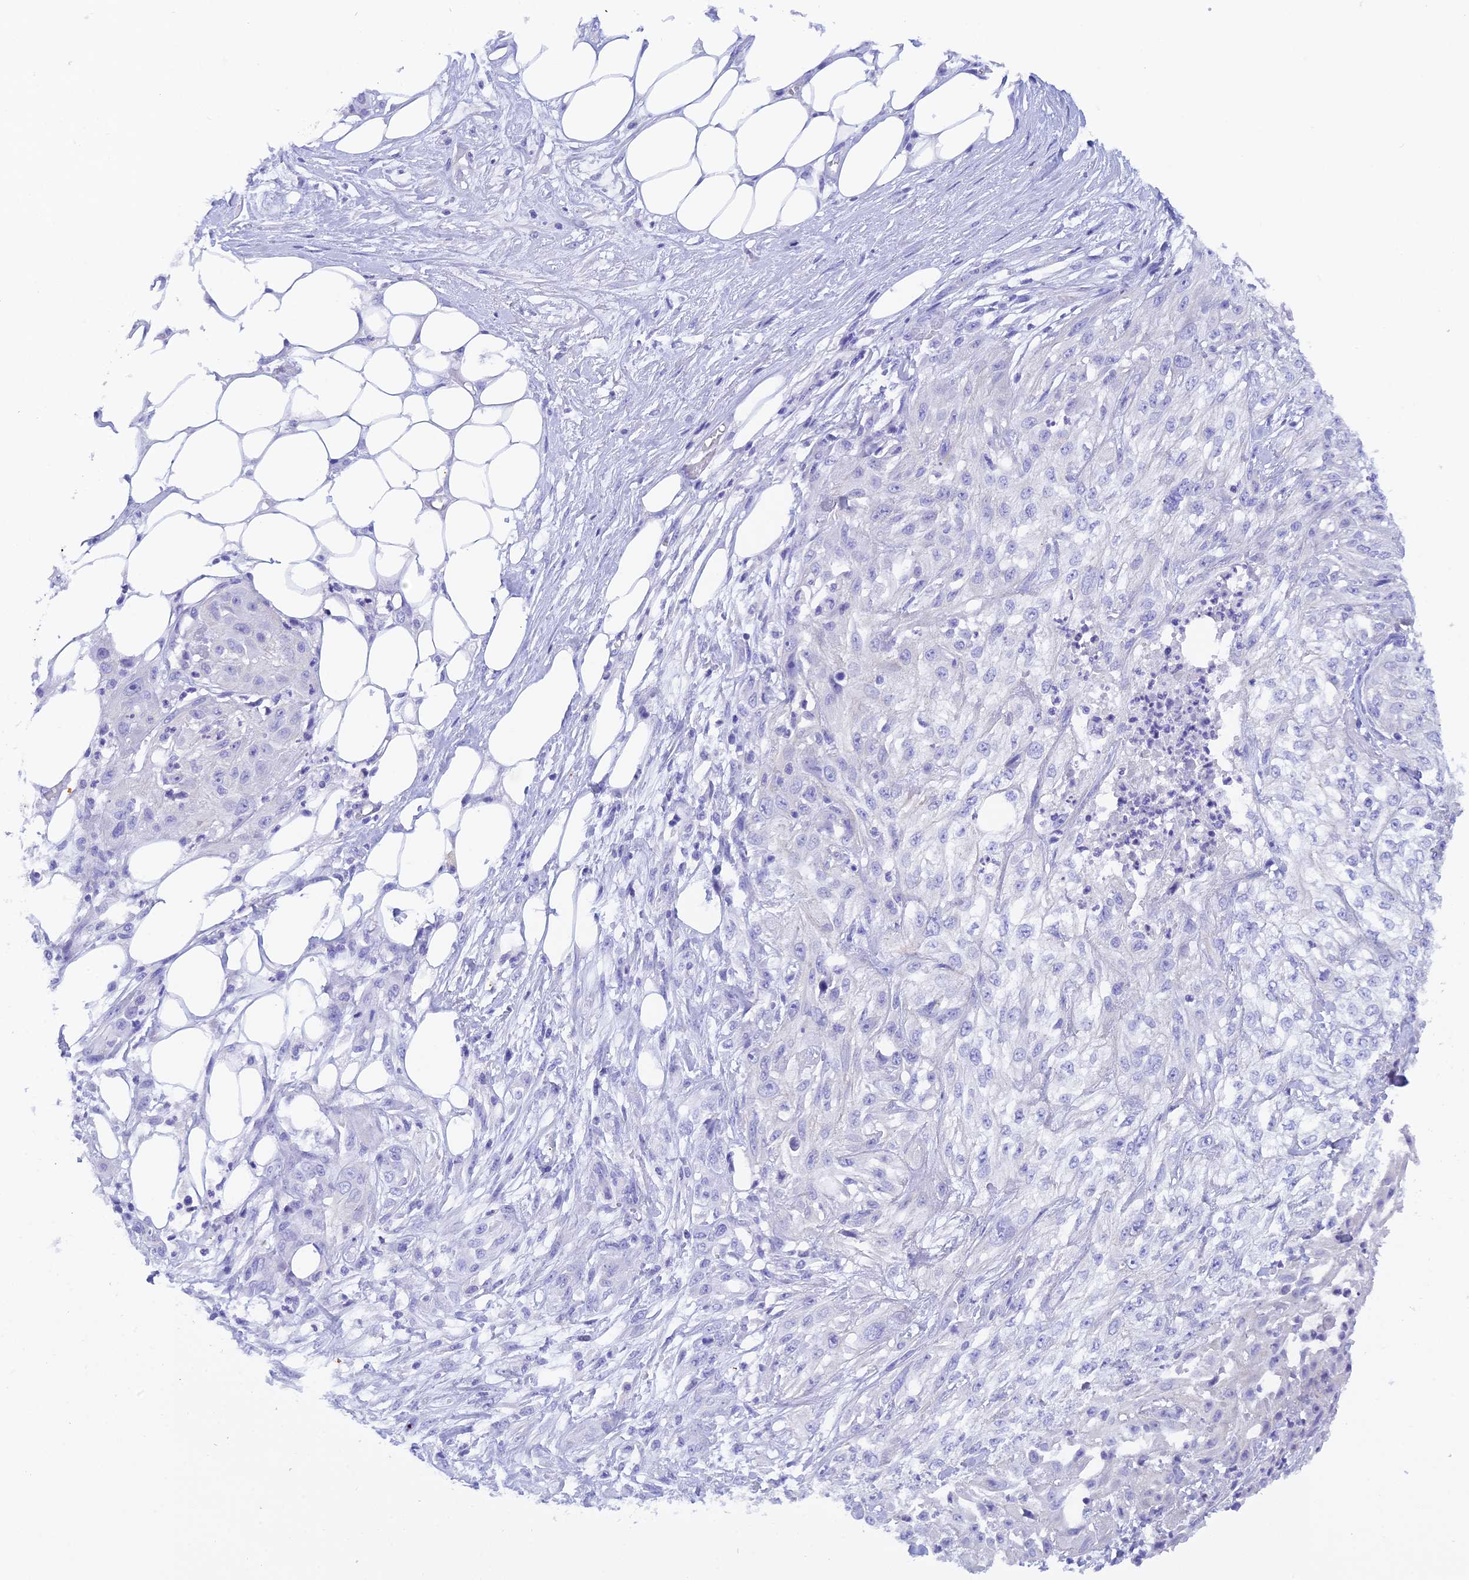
{"staining": {"intensity": "negative", "quantity": "none", "location": "none"}, "tissue": "skin cancer", "cell_type": "Tumor cells", "image_type": "cancer", "snomed": [{"axis": "morphology", "description": "Squamous cell carcinoma, NOS"}, {"axis": "morphology", "description": "Squamous cell carcinoma, metastatic, NOS"}, {"axis": "topography", "description": "Skin"}, {"axis": "topography", "description": "Lymph node"}], "caption": "This photomicrograph is of squamous cell carcinoma (skin) stained with immunohistochemistry (IHC) to label a protein in brown with the nuclei are counter-stained blue. There is no staining in tumor cells. Nuclei are stained in blue.", "gene": "REG1A", "patient": {"sex": "male", "age": 75}}